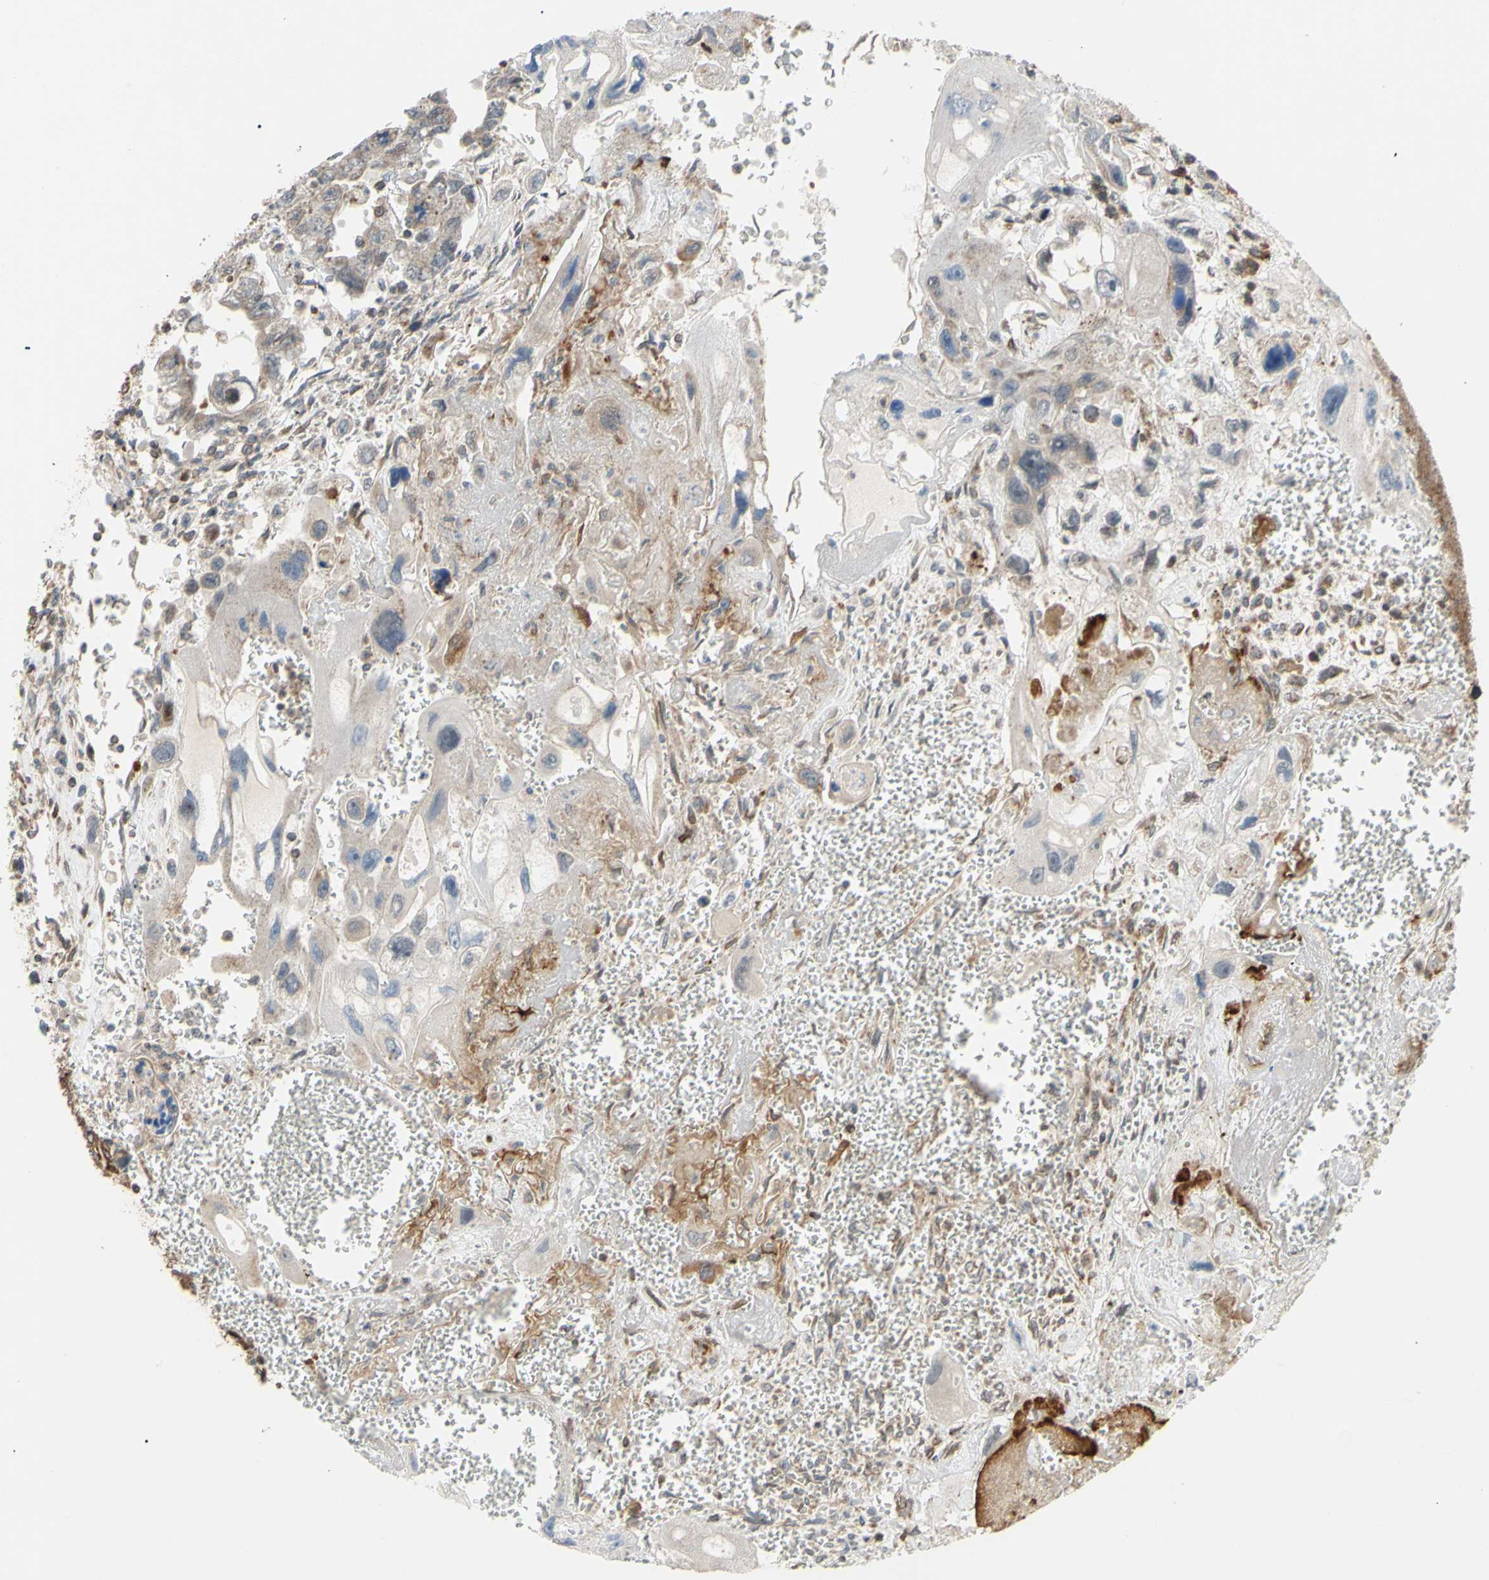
{"staining": {"intensity": "weak", "quantity": "25%-75%", "location": "cytoplasmic/membranous"}, "tissue": "testis cancer", "cell_type": "Tumor cells", "image_type": "cancer", "snomed": [{"axis": "morphology", "description": "Carcinoma, Embryonal, NOS"}, {"axis": "topography", "description": "Testis"}], "caption": "Immunohistochemical staining of testis cancer (embryonal carcinoma) displays low levels of weak cytoplasmic/membranous staining in approximately 25%-75% of tumor cells. (DAB IHC with brightfield microscopy, high magnification).", "gene": "PRAF2", "patient": {"sex": "male", "age": 28}}